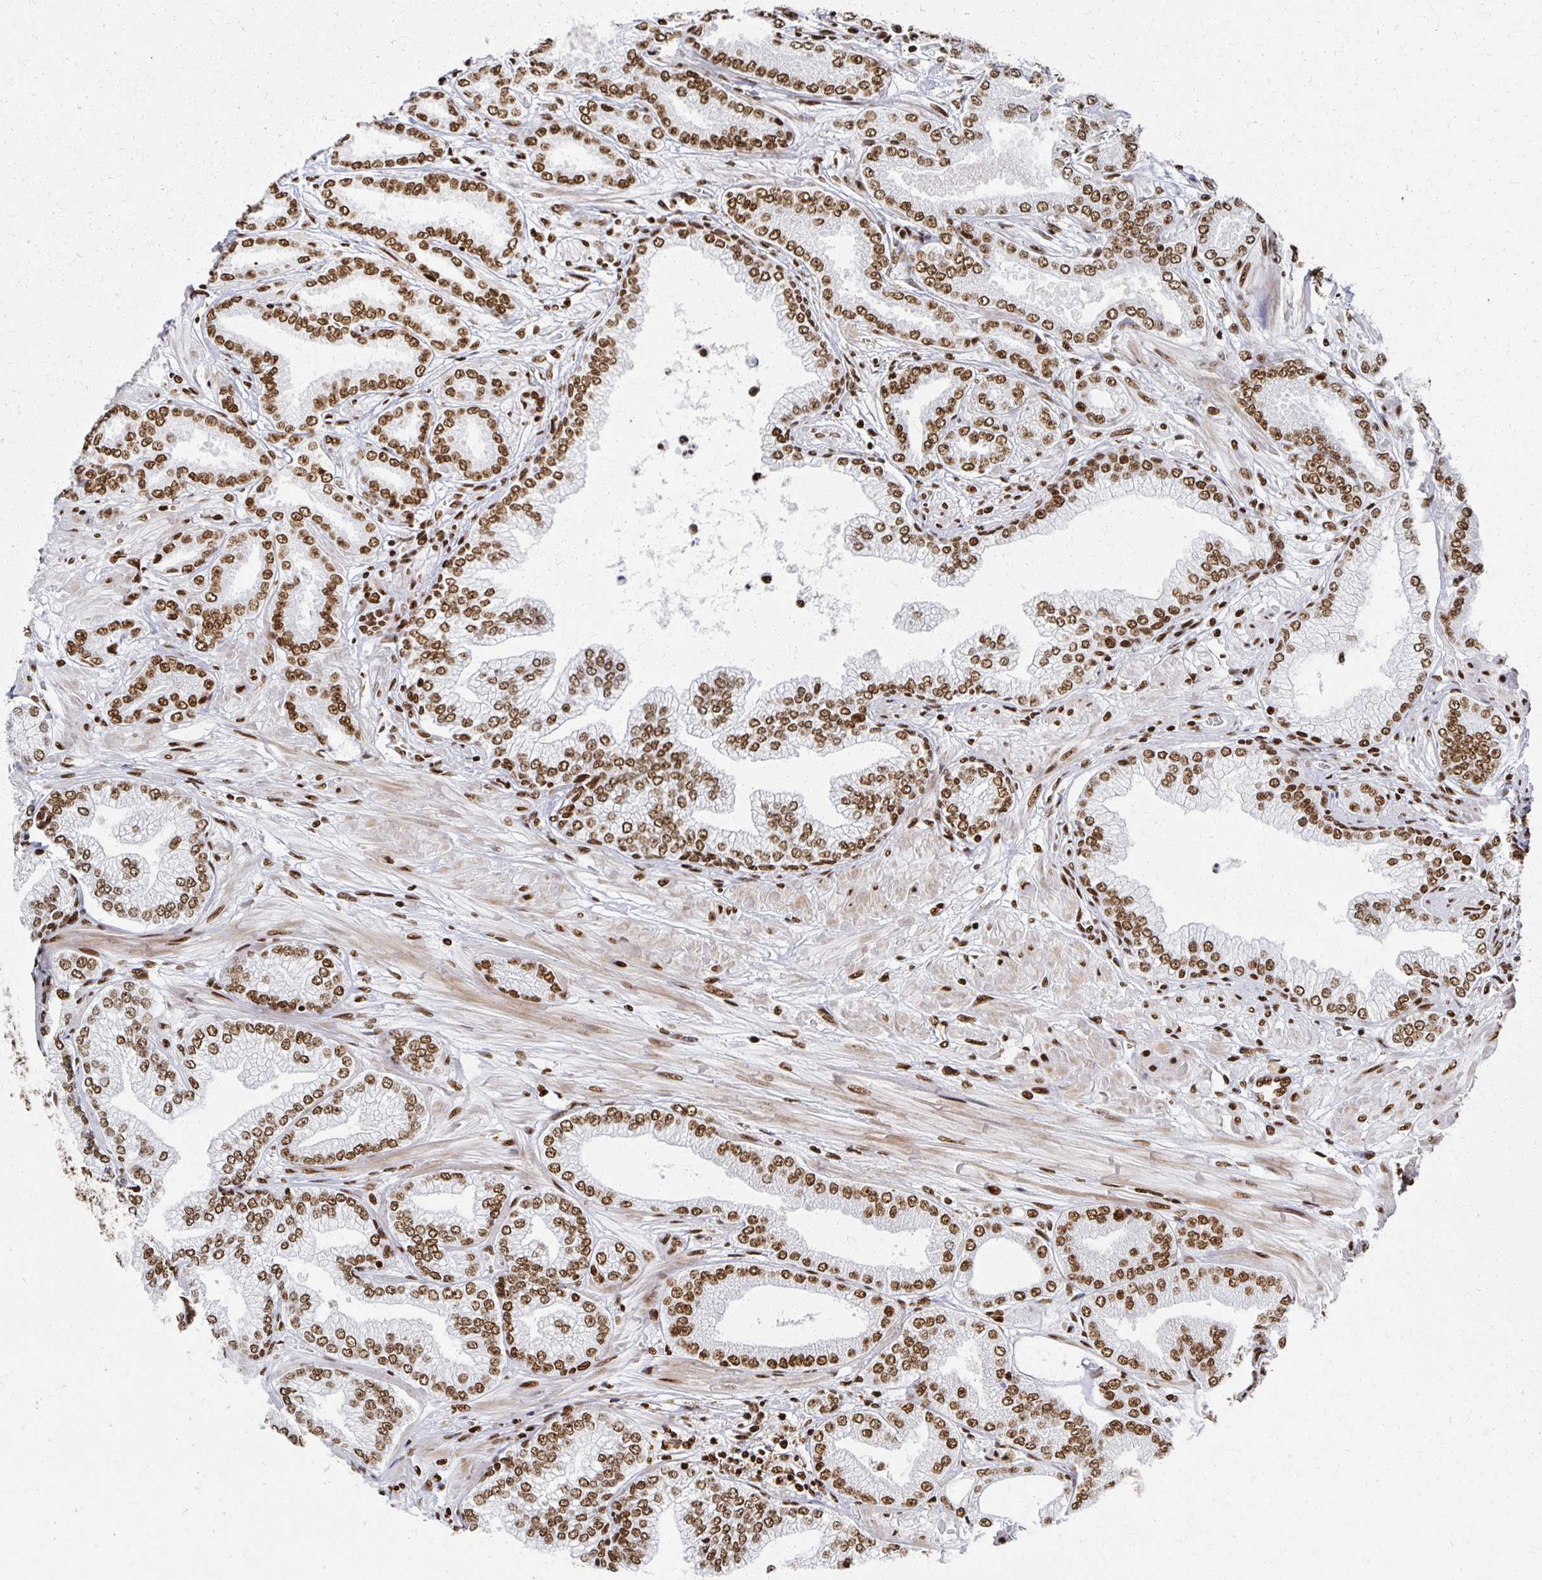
{"staining": {"intensity": "strong", "quantity": ">75%", "location": "nuclear"}, "tissue": "prostate cancer", "cell_type": "Tumor cells", "image_type": "cancer", "snomed": [{"axis": "morphology", "description": "Adenocarcinoma, Low grade"}, {"axis": "topography", "description": "Prostate"}], "caption": "A photomicrograph showing strong nuclear expression in about >75% of tumor cells in prostate cancer (low-grade adenocarcinoma), as visualized by brown immunohistochemical staining.", "gene": "RBBP7", "patient": {"sex": "male", "age": 55}}